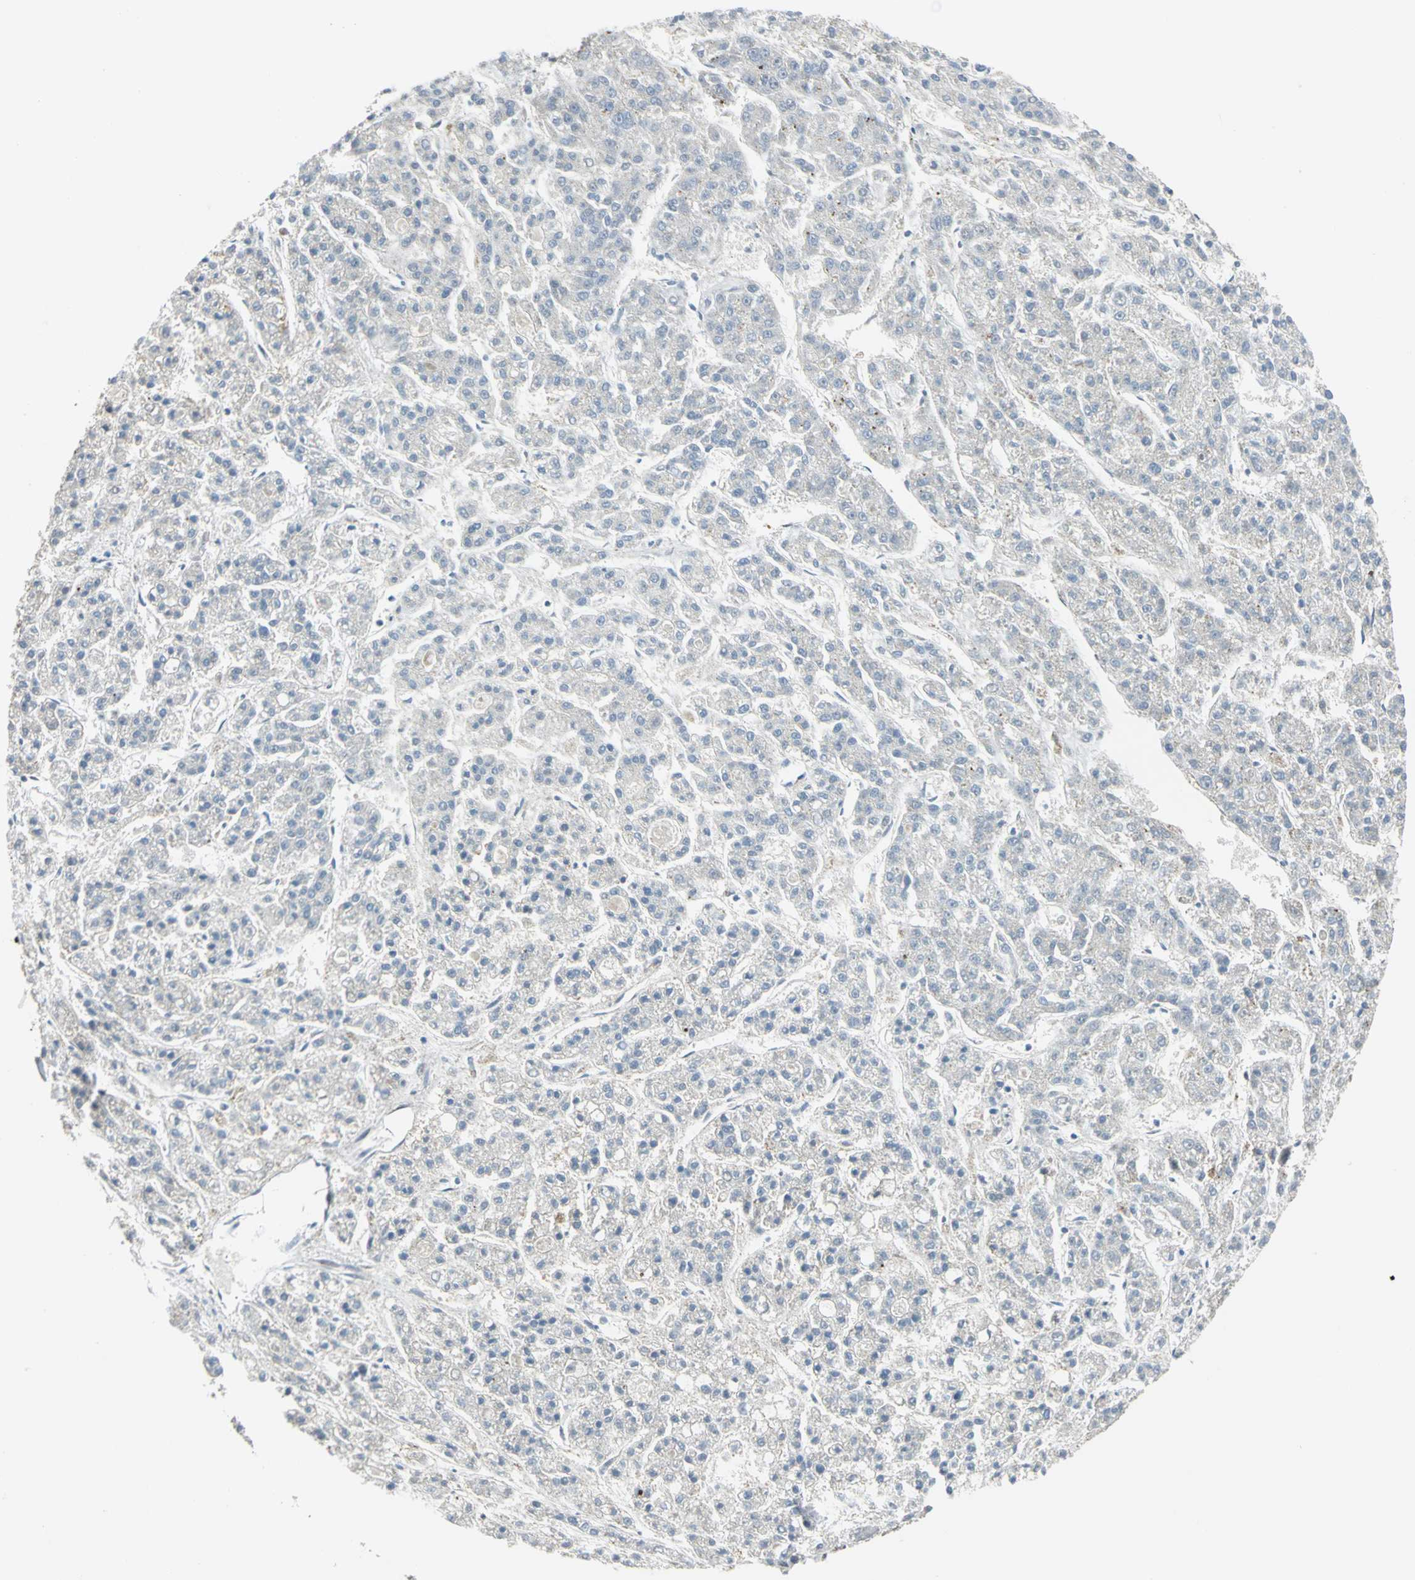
{"staining": {"intensity": "negative", "quantity": "none", "location": "none"}, "tissue": "liver cancer", "cell_type": "Tumor cells", "image_type": "cancer", "snomed": [{"axis": "morphology", "description": "Carcinoma, Hepatocellular, NOS"}, {"axis": "topography", "description": "Liver"}], "caption": "Photomicrograph shows no significant protein positivity in tumor cells of liver cancer (hepatocellular carcinoma).", "gene": "ATP6V1A", "patient": {"sex": "male", "age": 70}}